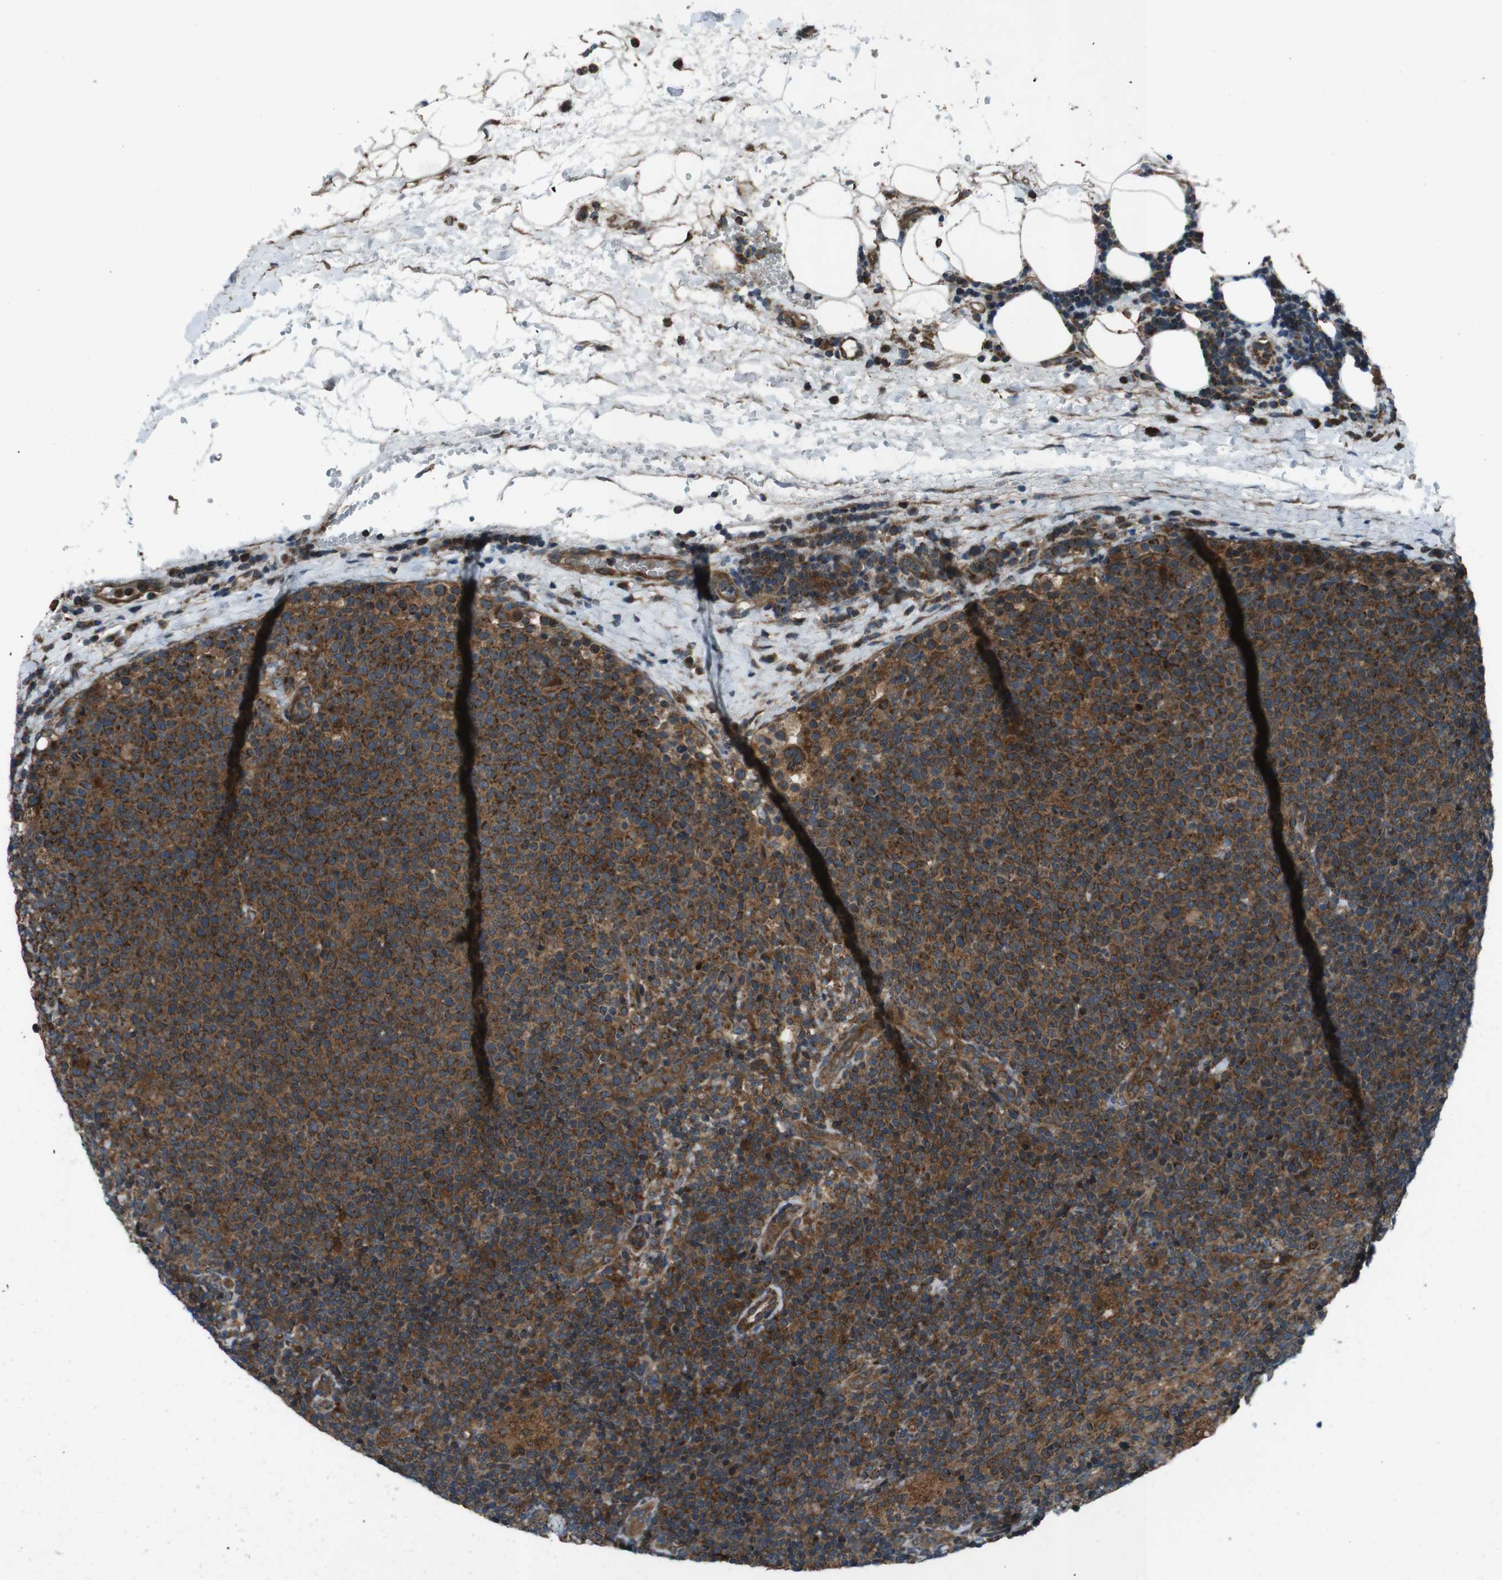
{"staining": {"intensity": "strong", "quantity": ">75%", "location": "cytoplasmic/membranous"}, "tissue": "lymphoma", "cell_type": "Tumor cells", "image_type": "cancer", "snomed": [{"axis": "morphology", "description": "Malignant lymphoma, non-Hodgkin's type, High grade"}, {"axis": "topography", "description": "Lymph node"}], "caption": "High-grade malignant lymphoma, non-Hodgkin's type stained with a brown dye shows strong cytoplasmic/membranous positive positivity in about >75% of tumor cells.", "gene": "SLC27A4", "patient": {"sex": "male", "age": 61}}